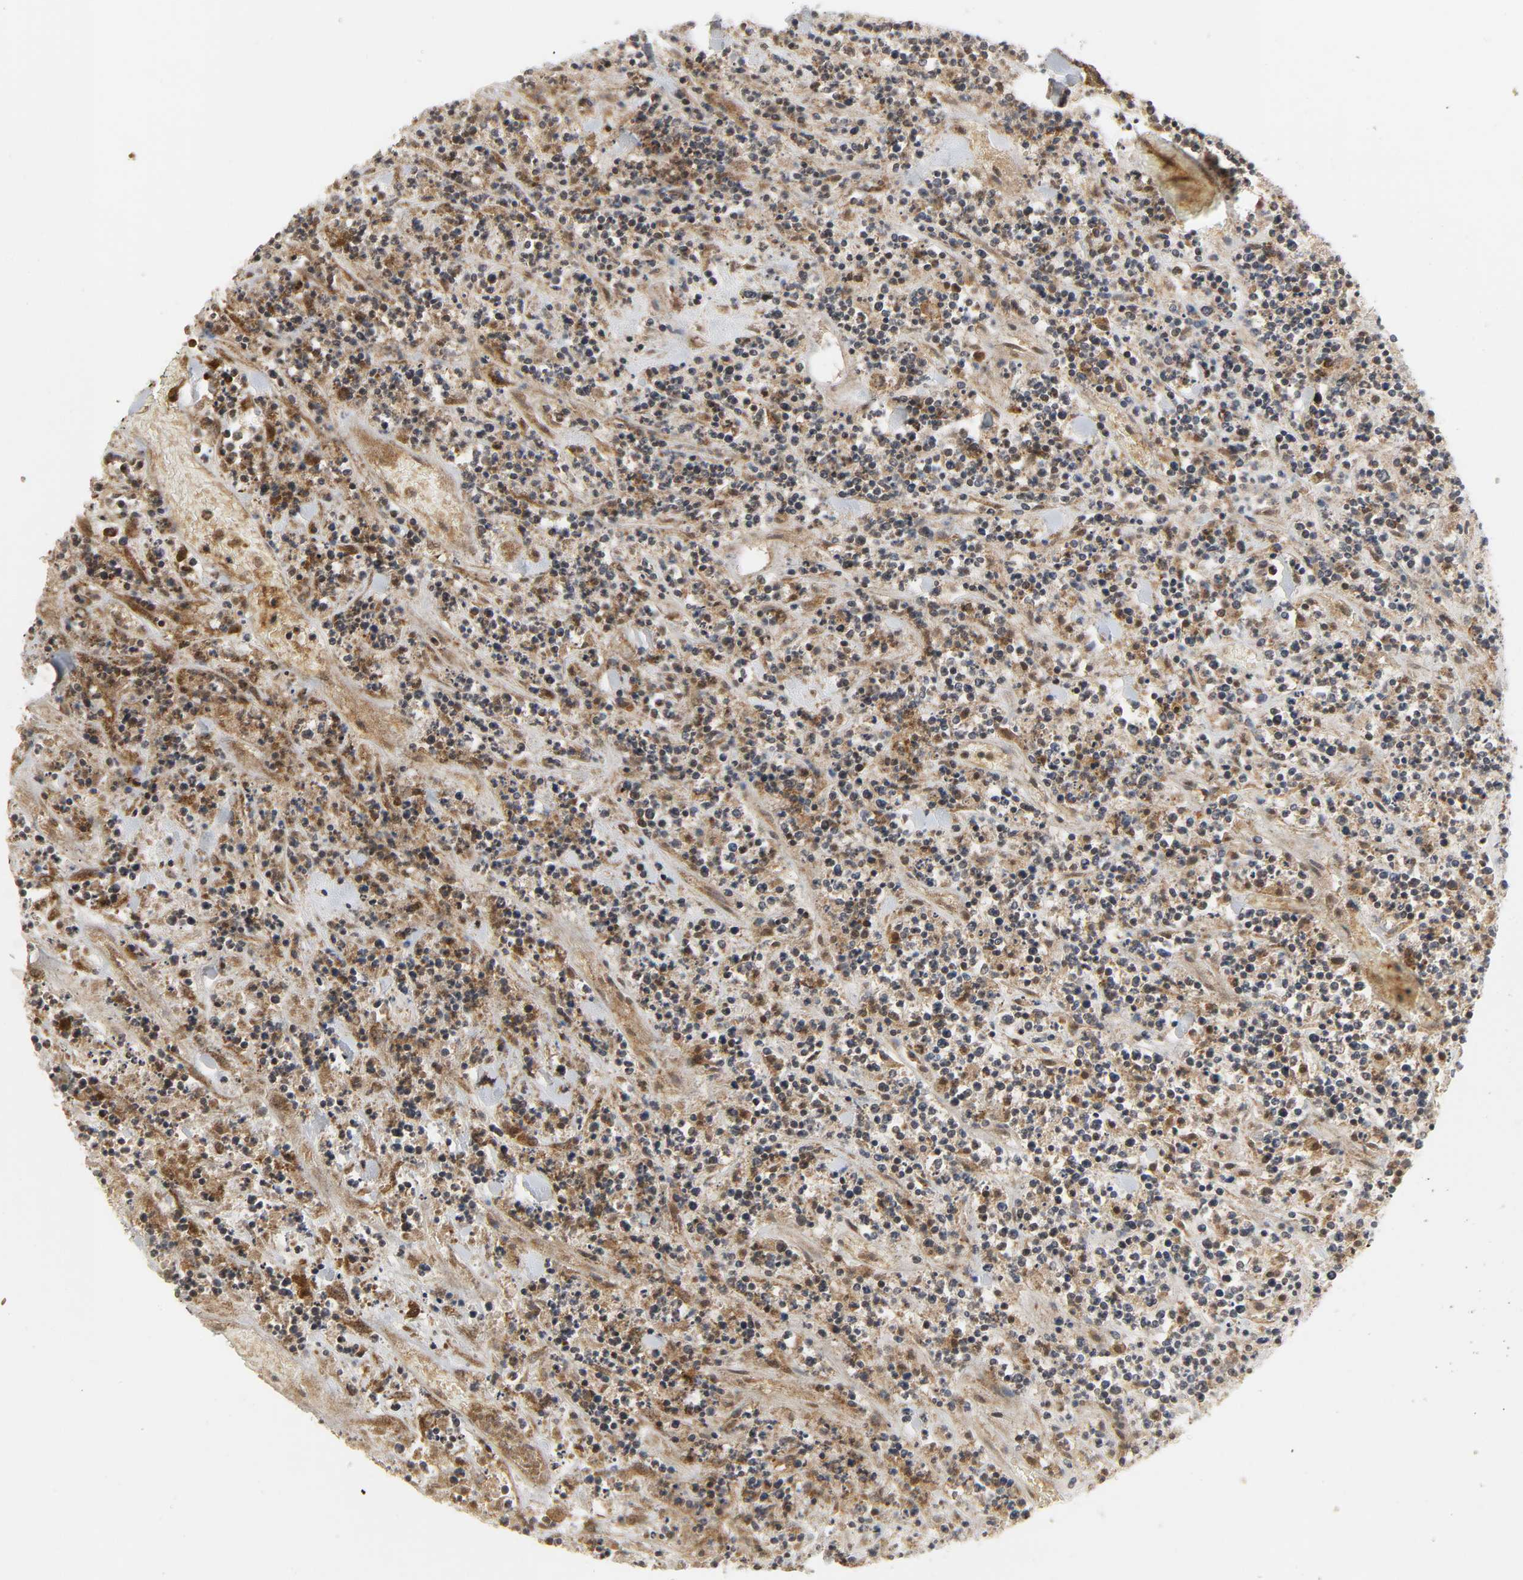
{"staining": {"intensity": "strong", "quantity": ">75%", "location": "cytoplasmic/membranous"}, "tissue": "lymphoma", "cell_type": "Tumor cells", "image_type": "cancer", "snomed": [{"axis": "morphology", "description": "Malignant lymphoma, non-Hodgkin's type, High grade"}, {"axis": "topography", "description": "Soft tissue"}], "caption": "Approximately >75% of tumor cells in human high-grade malignant lymphoma, non-Hodgkin's type exhibit strong cytoplasmic/membranous protein expression as visualized by brown immunohistochemical staining.", "gene": "CHUK", "patient": {"sex": "male", "age": 18}}